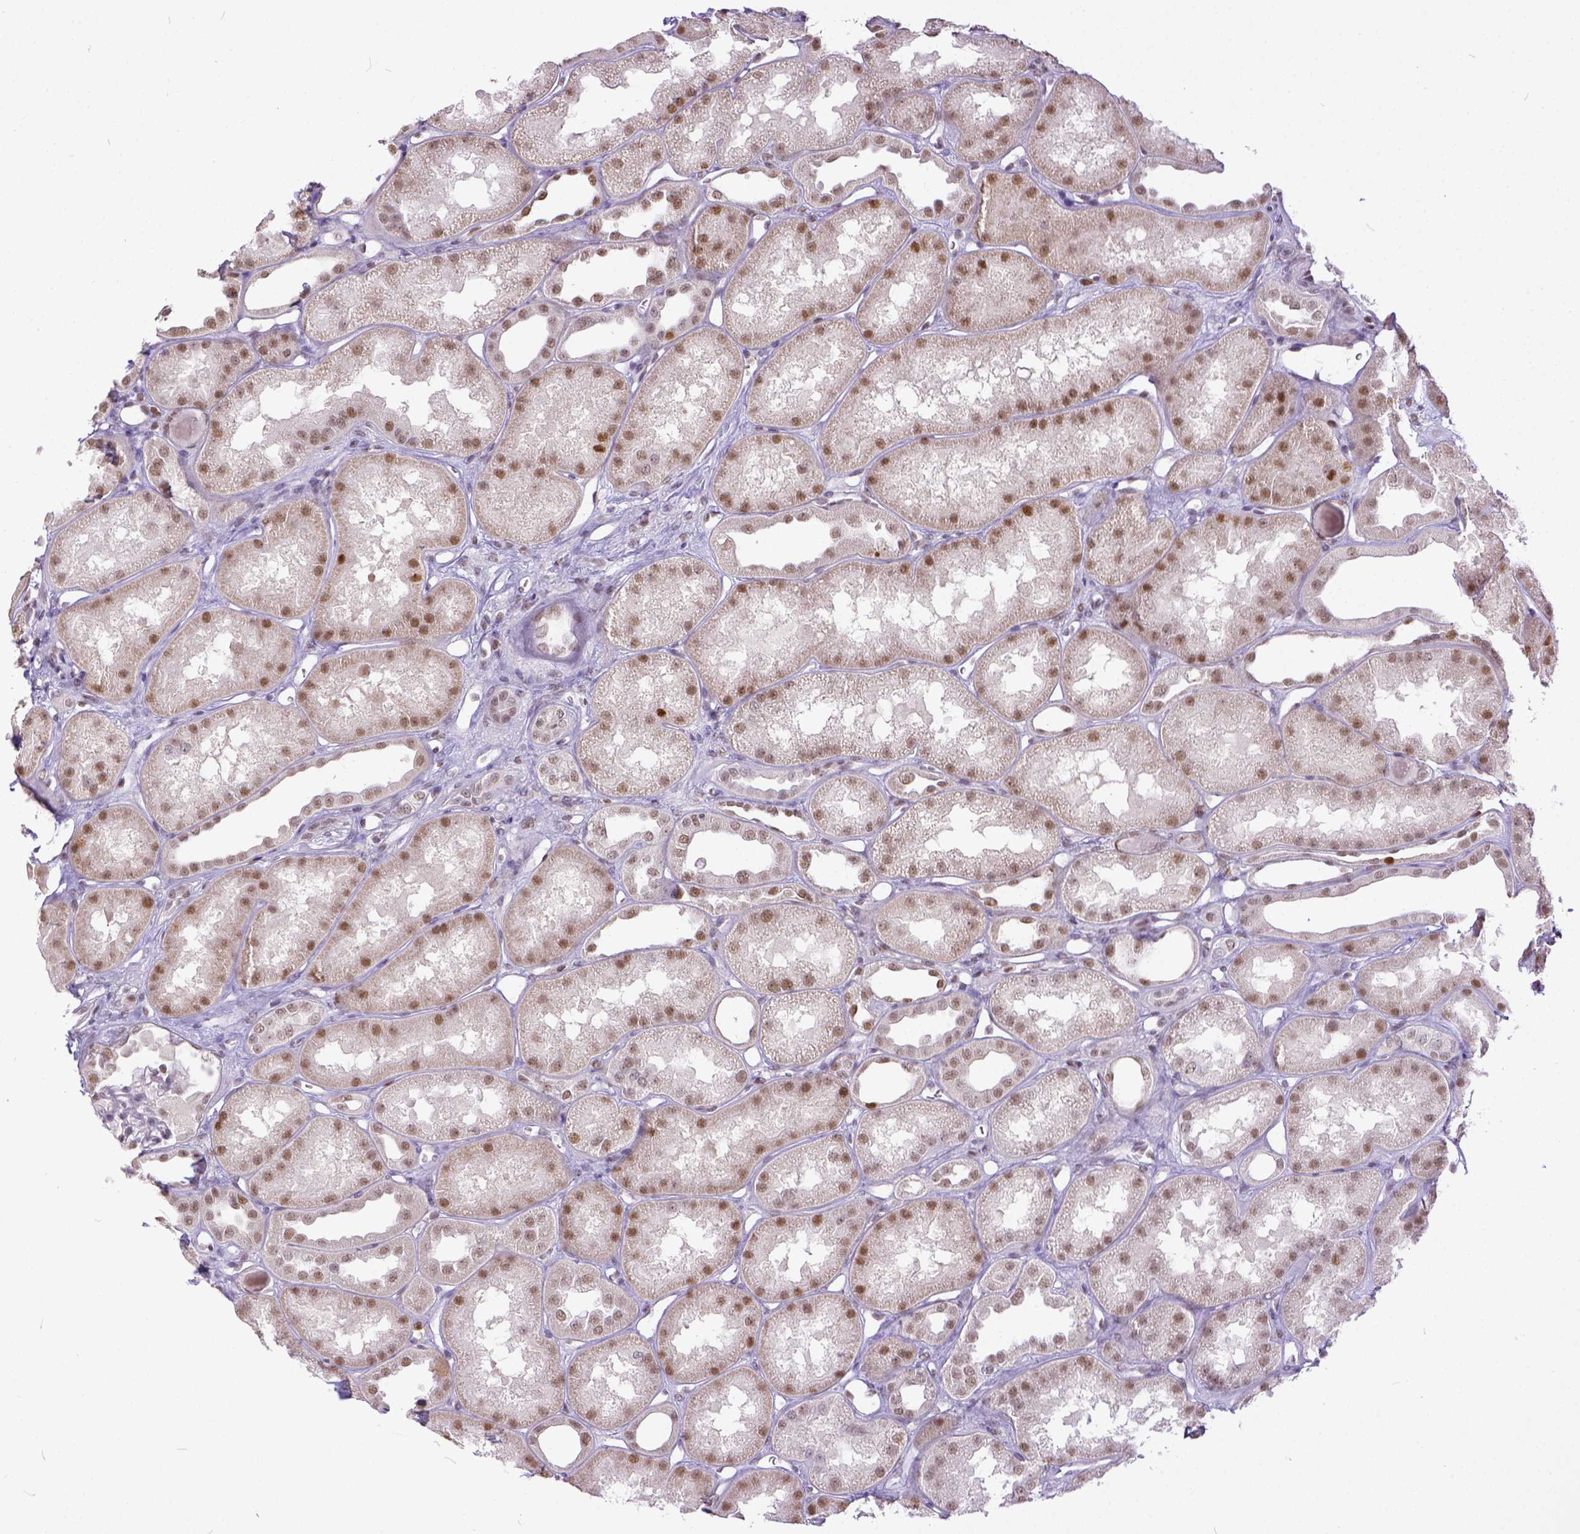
{"staining": {"intensity": "weak", "quantity": "25%-75%", "location": "nuclear"}, "tissue": "kidney", "cell_type": "Cells in glomeruli", "image_type": "normal", "snomed": [{"axis": "morphology", "description": "Normal tissue, NOS"}, {"axis": "topography", "description": "Kidney"}], "caption": "Immunohistochemistry (IHC) photomicrograph of unremarkable human kidney stained for a protein (brown), which displays low levels of weak nuclear positivity in about 25%-75% of cells in glomeruli.", "gene": "ERCC1", "patient": {"sex": "male", "age": 61}}